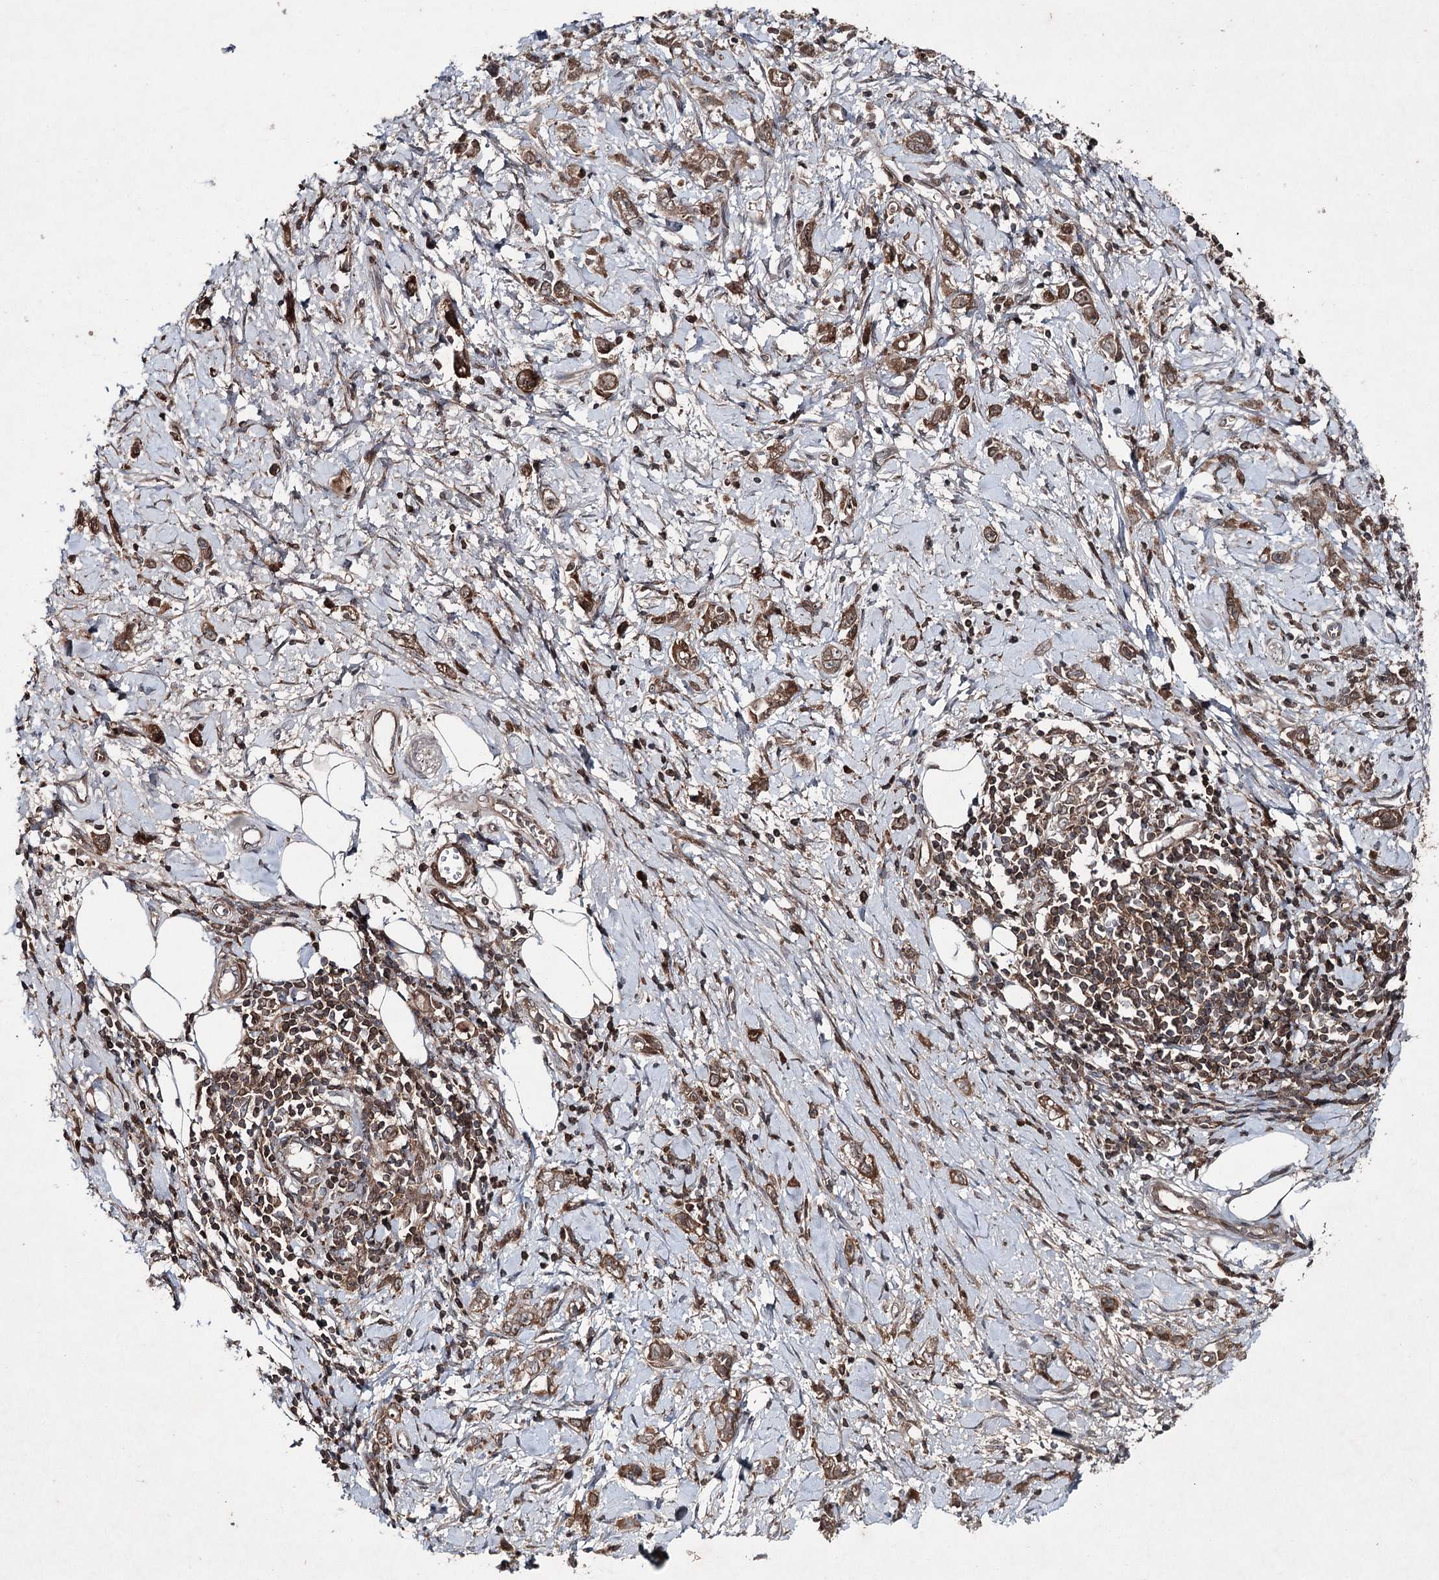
{"staining": {"intensity": "moderate", "quantity": ">75%", "location": "cytoplasmic/membranous"}, "tissue": "stomach cancer", "cell_type": "Tumor cells", "image_type": "cancer", "snomed": [{"axis": "morphology", "description": "Adenocarcinoma, NOS"}, {"axis": "topography", "description": "Stomach"}], "caption": "Stomach cancer tissue shows moderate cytoplasmic/membranous expression in approximately >75% of tumor cells", "gene": "PGLYRP2", "patient": {"sex": "female", "age": 76}}